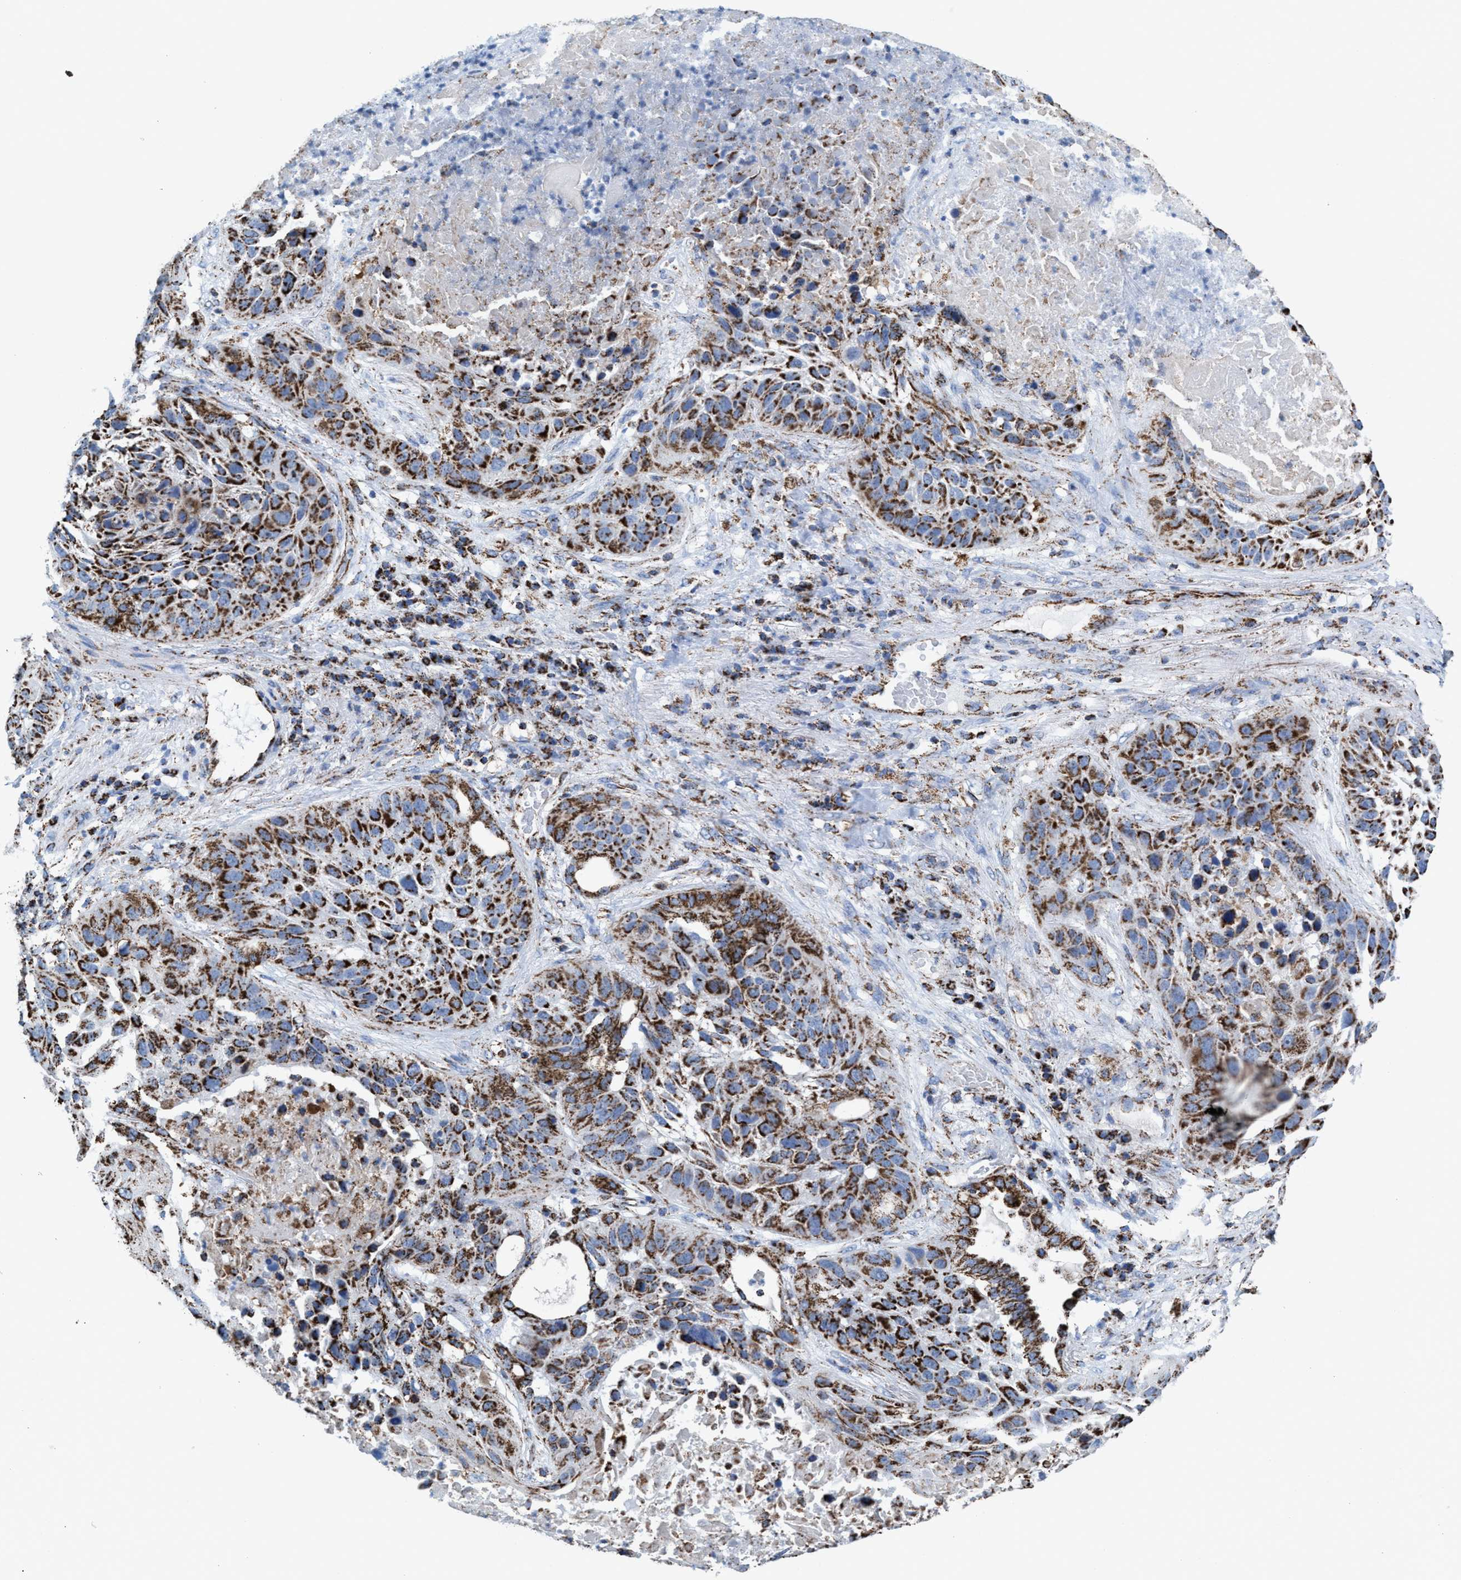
{"staining": {"intensity": "moderate", "quantity": ">75%", "location": "cytoplasmic/membranous"}, "tissue": "lung cancer", "cell_type": "Tumor cells", "image_type": "cancer", "snomed": [{"axis": "morphology", "description": "Squamous cell carcinoma, NOS"}, {"axis": "topography", "description": "Lung"}], "caption": "Immunohistochemical staining of human lung cancer demonstrates medium levels of moderate cytoplasmic/membranous positivity in about >75% of tumor cells.", "gene": "ECHS1", "patient": {"sex": "male", "age": 57}}